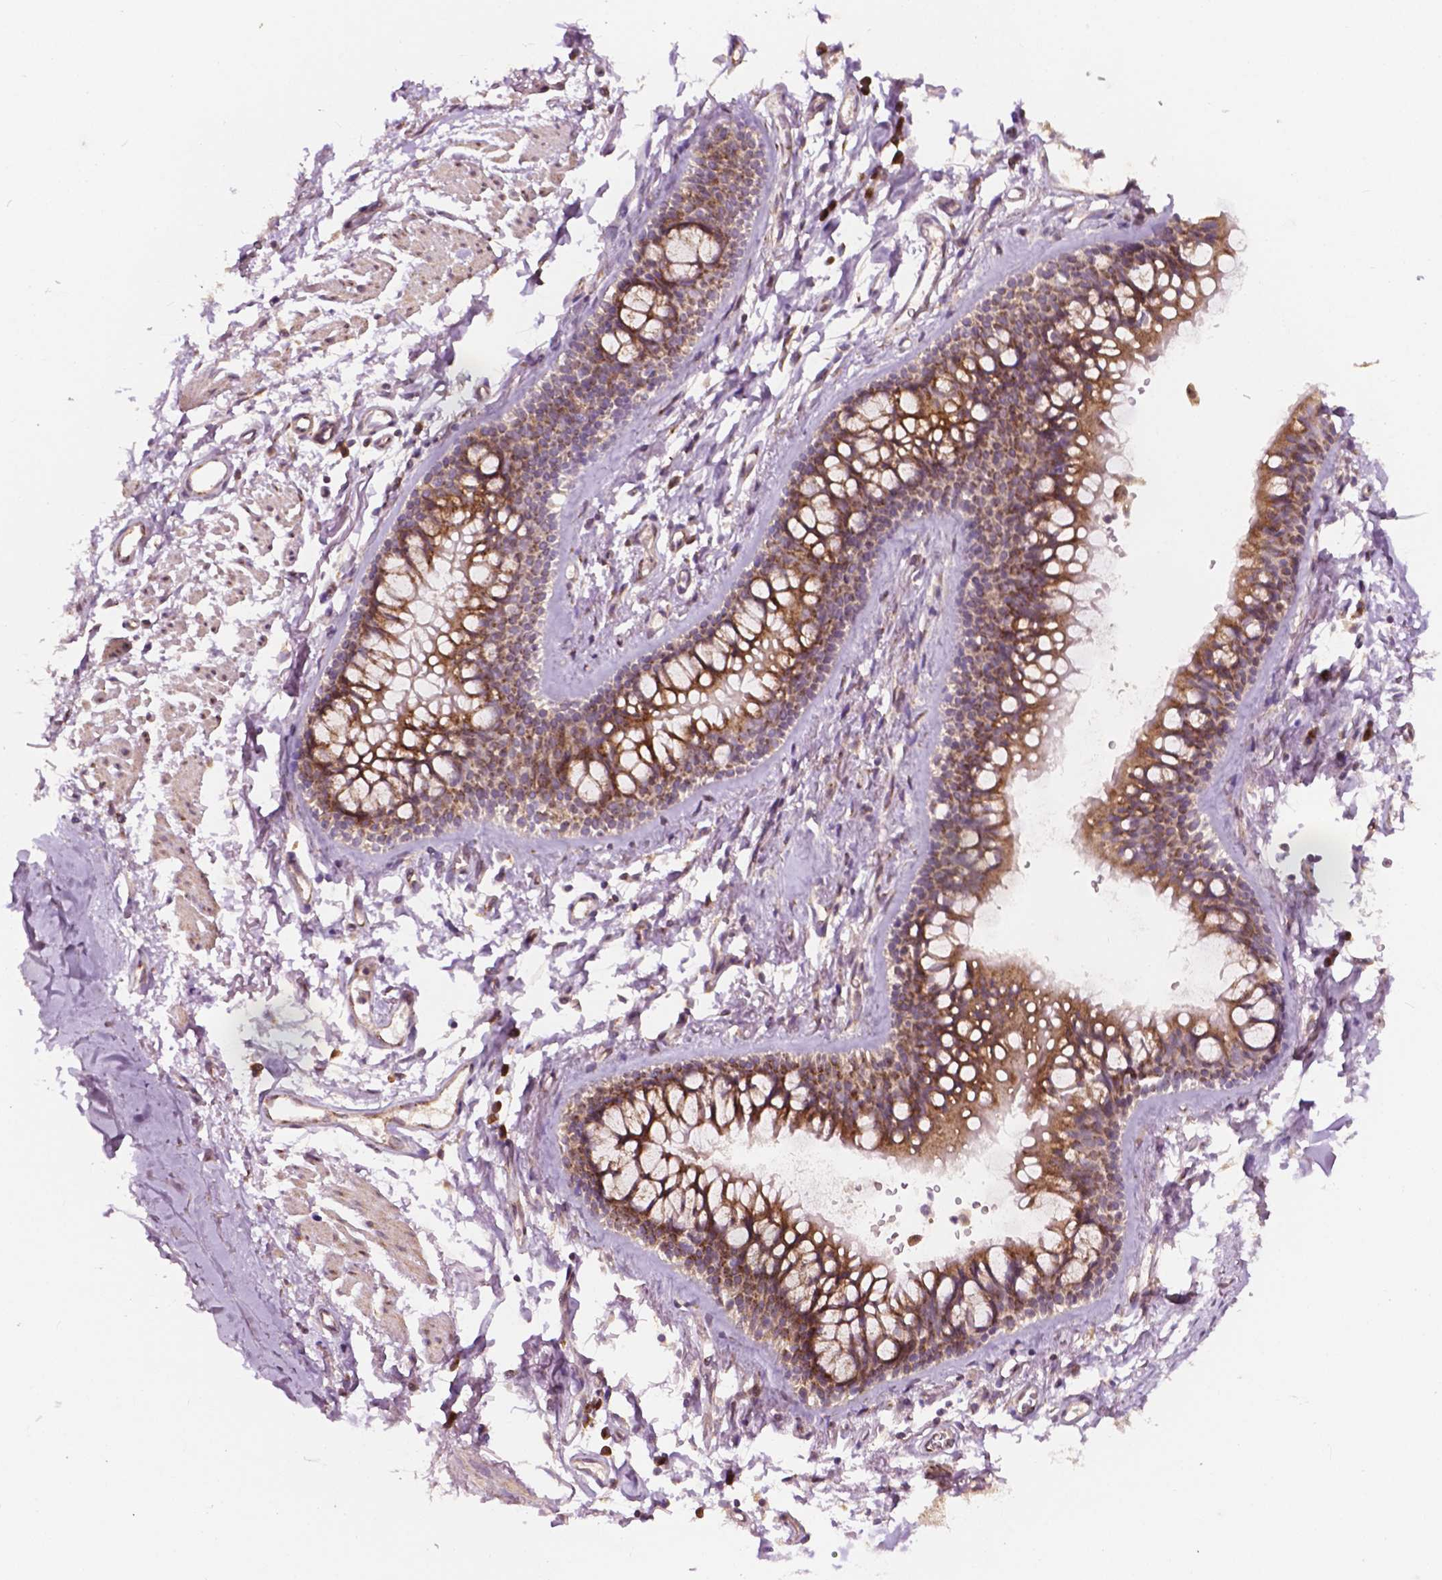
{"staining": {"intensity": "negative", "quantity": "none", "location": "none"}, "tissue": "soft tissue", "cell_type": "Chondrocytes", "image_type": "normal", "snomed": [{"axis": "morphology", "description": "Normal tissue, NOS"}, {"axis": "topography", "description": "Cartilage tissue"}, {"axis": "topography", "description": "Bronchus"}], "caption": "Histopathology image shows no protein expression in chondrocytes of normal soft tissue. (Brightfield microscopy of DAB immunohistochemistry at high magnification).", "gene": "EBAG9", "patient": {"sex": "female", "age": 79}}